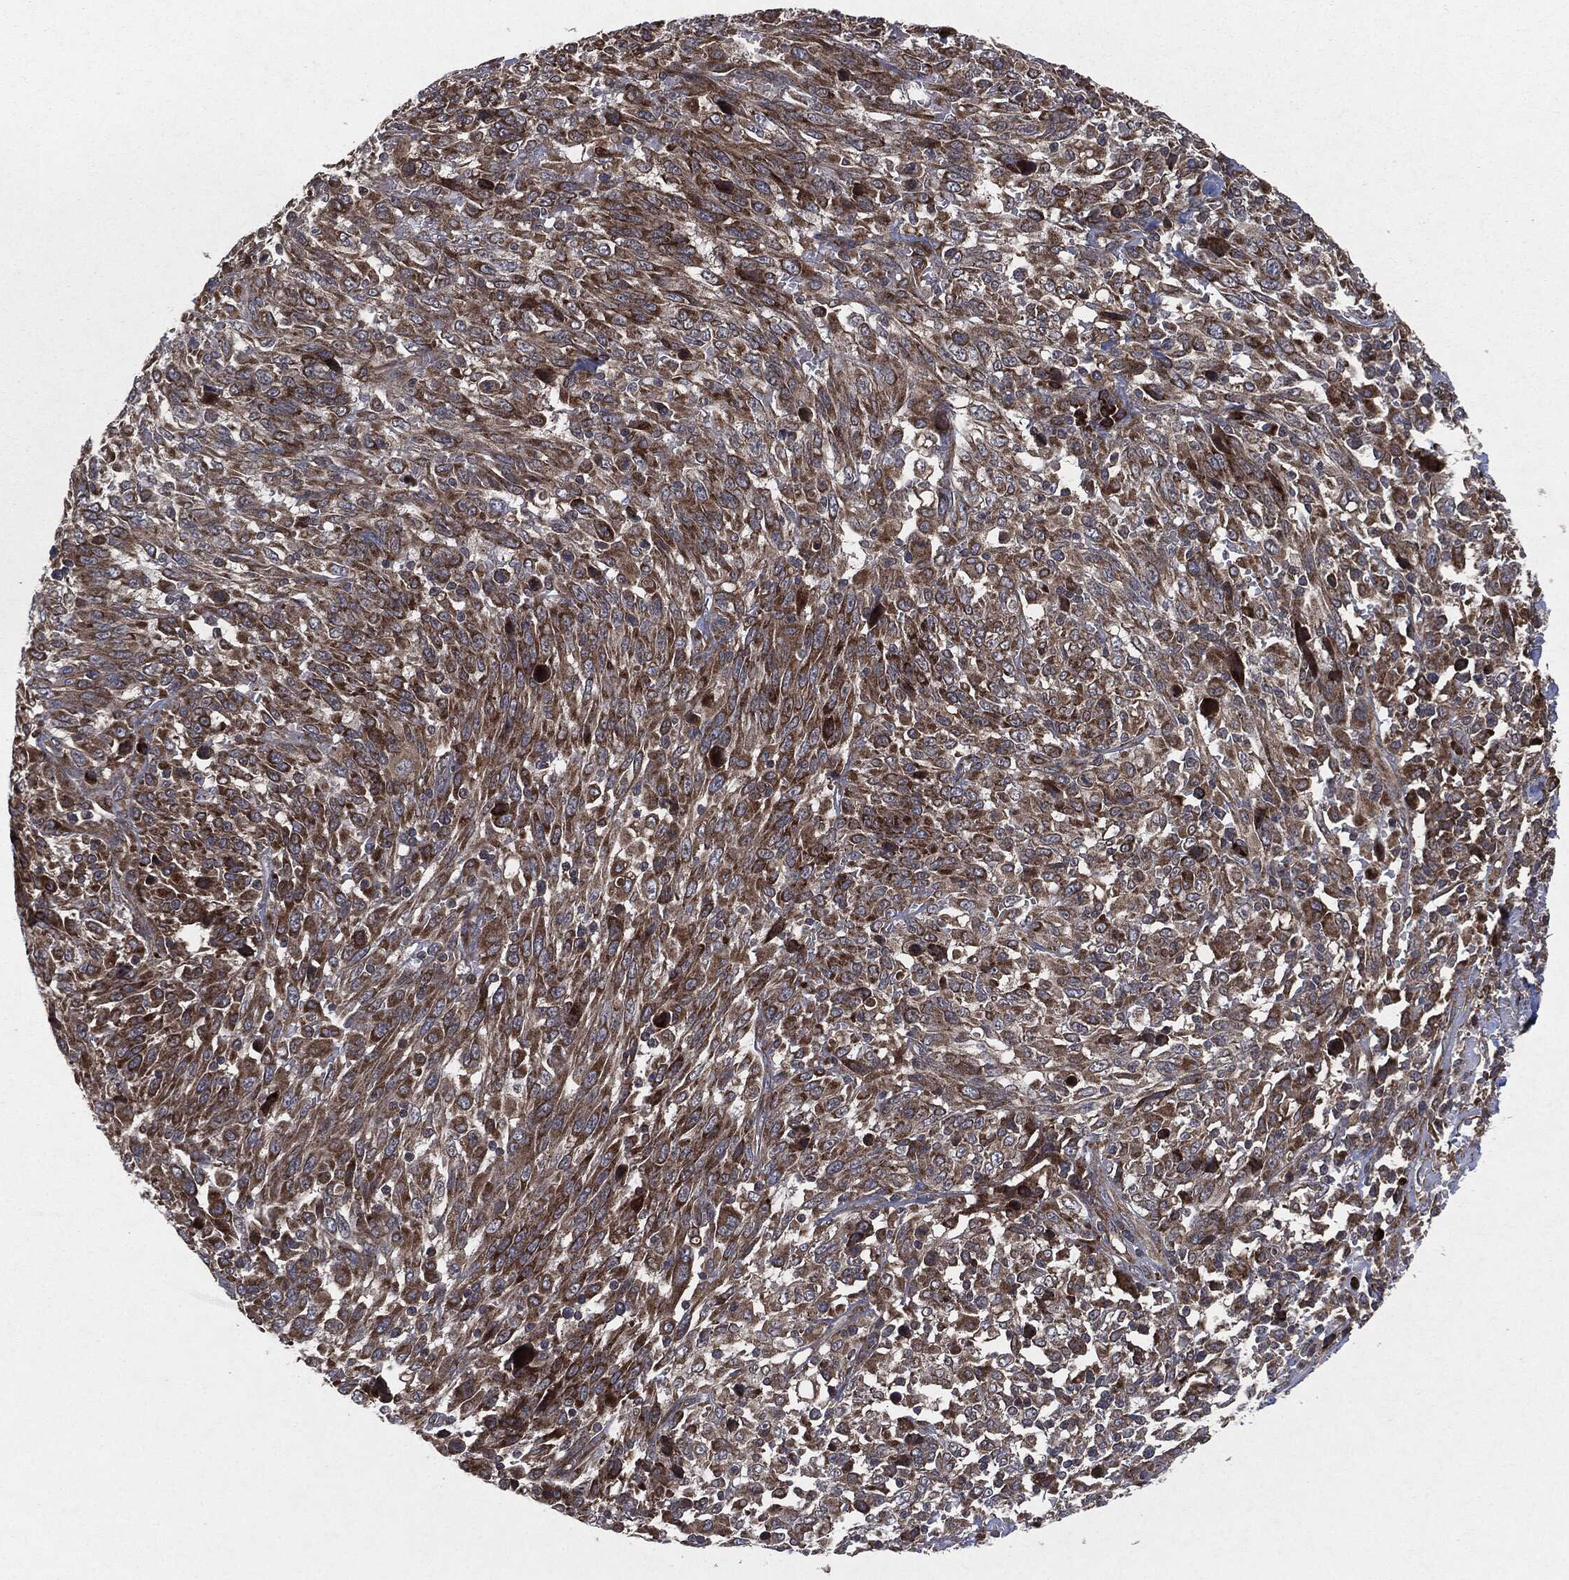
{"staining": {"intensity": "strong", "quantity": "25%-75%", "location": "cytoplasmic/membranous"}, "tissue": "melanoma", "cell_type": "Tumor cells", "image_type": "cancer", "snomed": [{"axis": "morphology", "description": "Malignant melanoma, NOS"}, {"axis": "topography", "description": "Skin"}], "caption": "This histopathology image shows melanoma stained with IHC to label a protein in brown. The cytoplasmic/membranous of tumor cells show strong positivity for the protein. Nuclei are counter-stained blue.", "gene": "RAF1", "patient": {"sex": "female", "age": 91}}